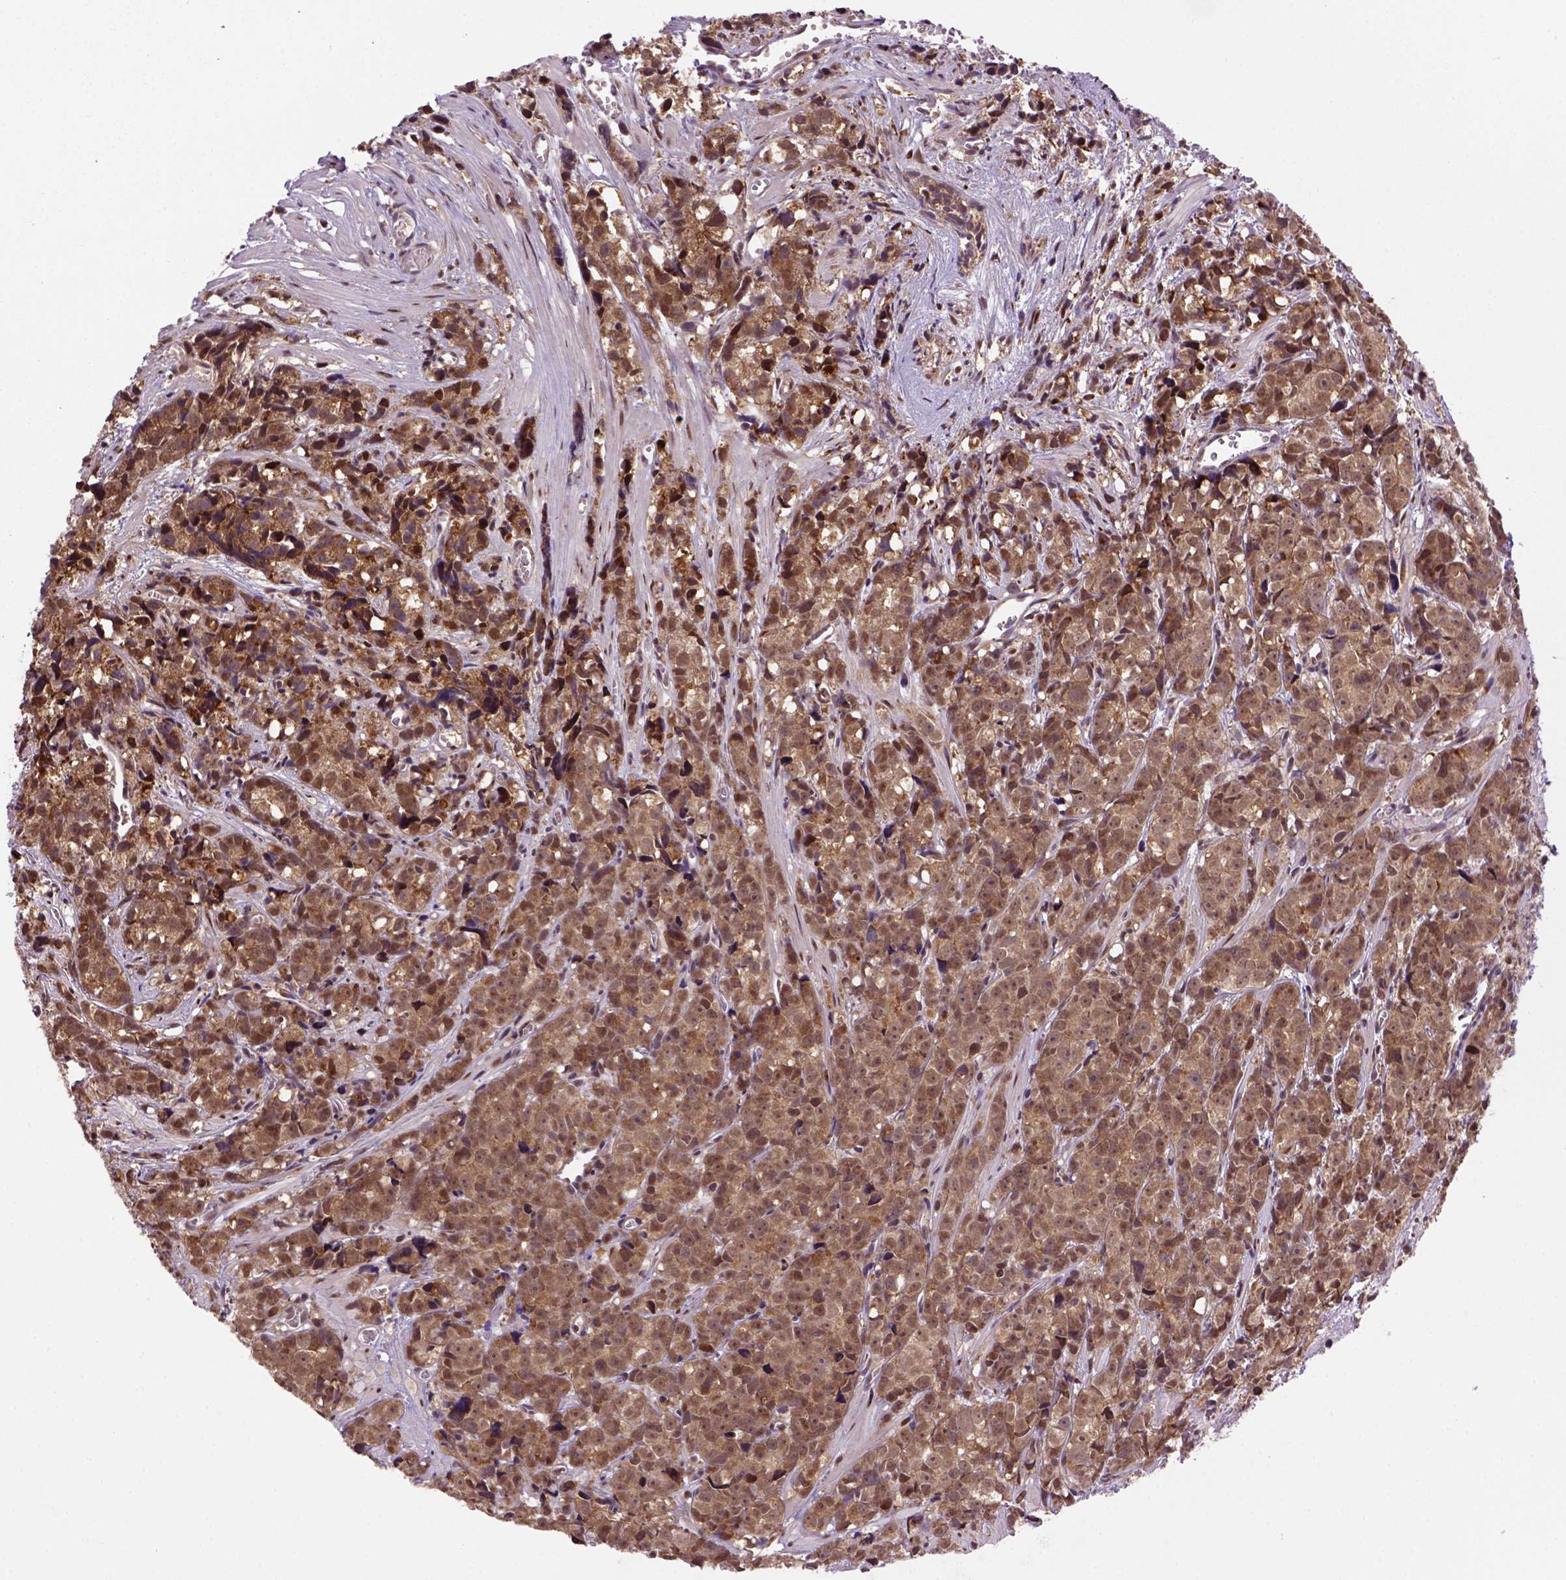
{"staining": {"intensity": "strong", "quantity": ">75%", "location": "cytoplasmic/membranous,nuclear"}, "tissue": "prostate cancer", "cell_type": "Tumor cells", "image_type": "cancer", "snomed": [{"axis": "morphology", "description": "Adenocarcinoma, High grade"}, {"axis": "topography", "description": "Prostate"}], "caption": "Brown immunohistochemical staining in human high-grade adenocarcinoma (prostate) reveals strong cytoplasmic/membranous and nuclear staining in about >75% of tumor cells.", "gene": "PSMC2", "patient": {"sex": "male", "age": 77}}